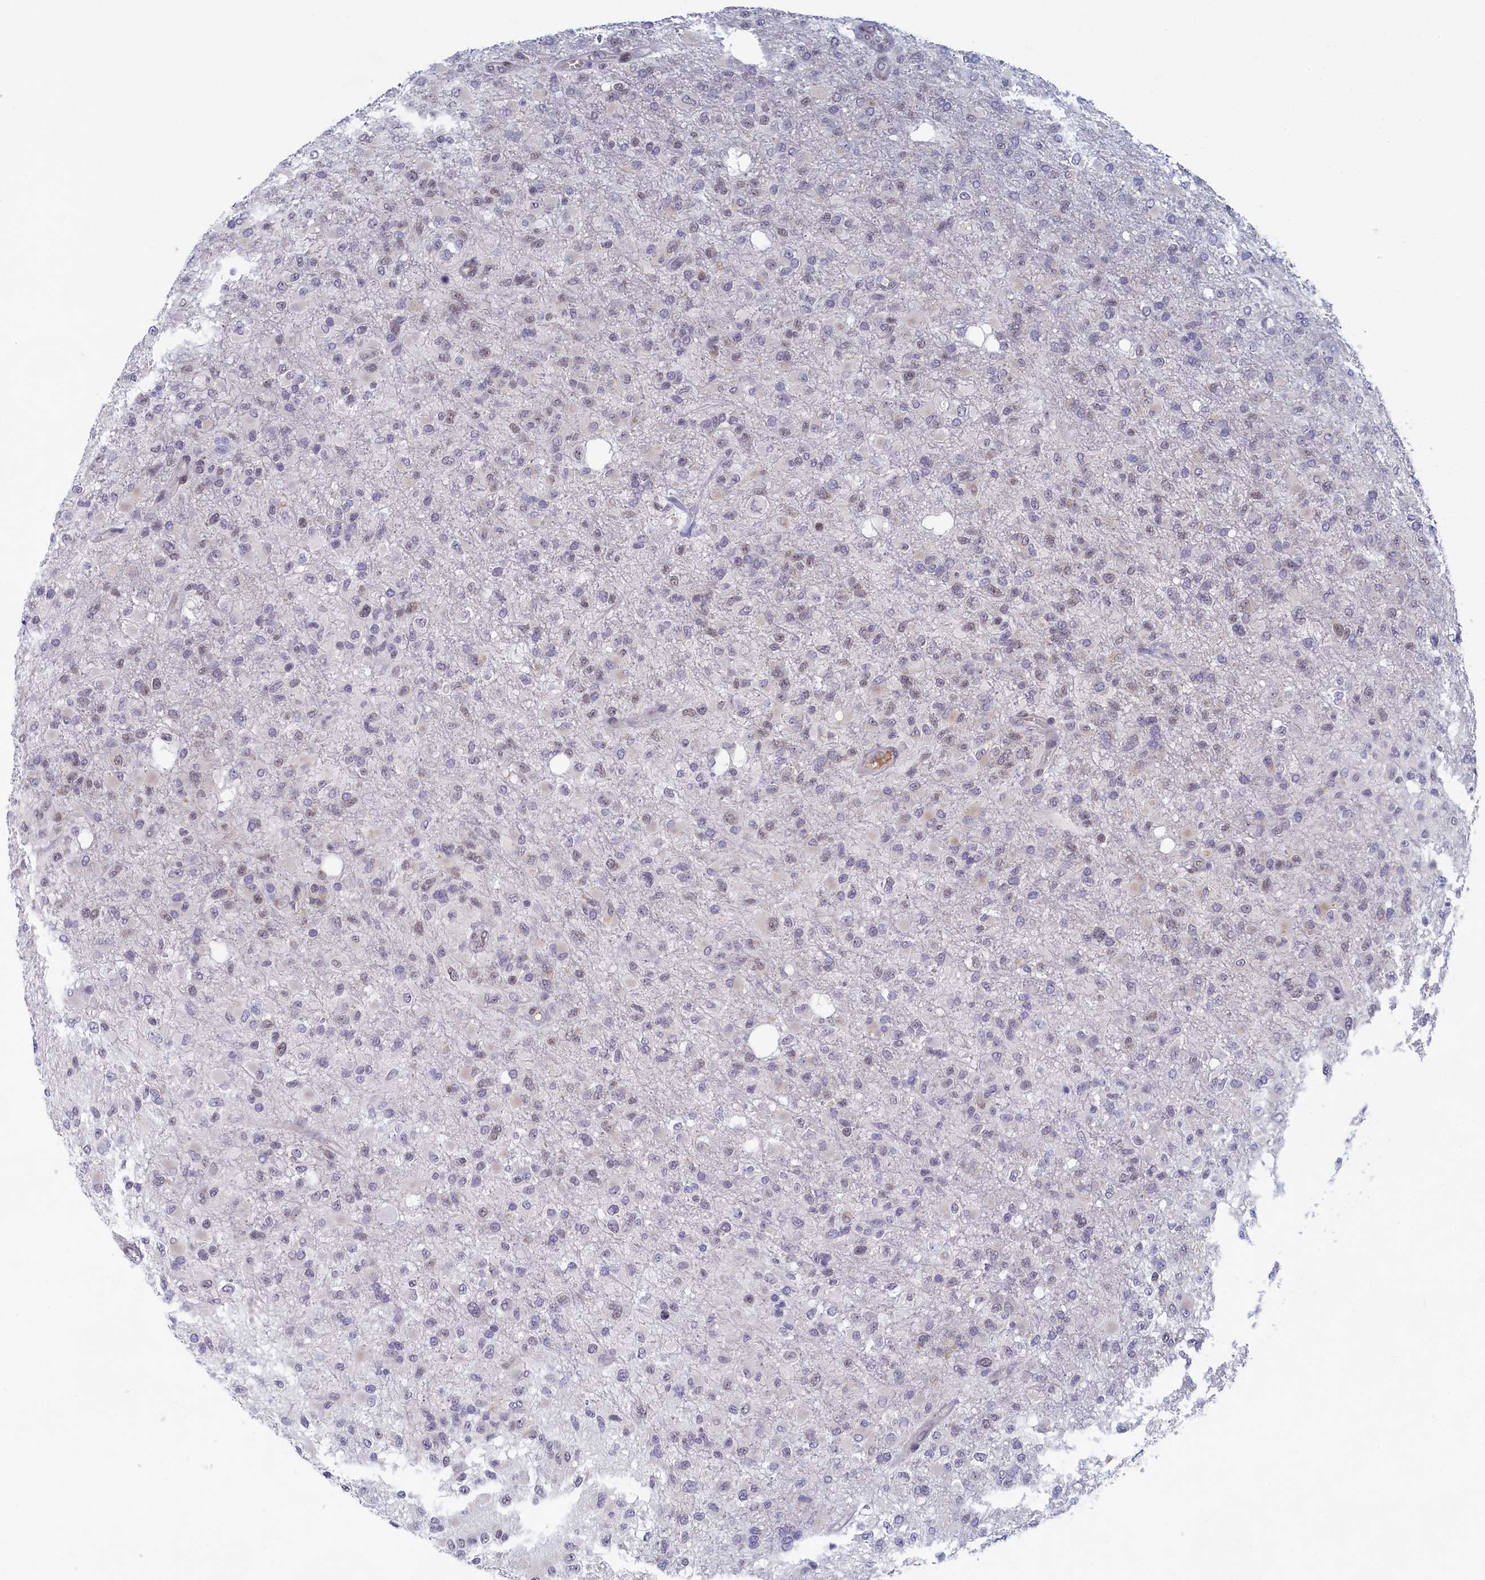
{"staining": {"intensity": "negative", "quantity": "none", "location": "none"}, "tissue": "glioma", "cell_type": "Tumor cells", "image_type": "cancer", "snomed": [{"axis": "morphology", "description": "Glioma, malignant, High grade"}, {"axis": "topography", "description": "Brain"}], "caption": "This is a histopathology image of IHC staining of malignant glioma (high-grade), which shows no staining in tumor cells.", "gene": "DNAJC17", "patient": {"sex": "female", "age": 74}}